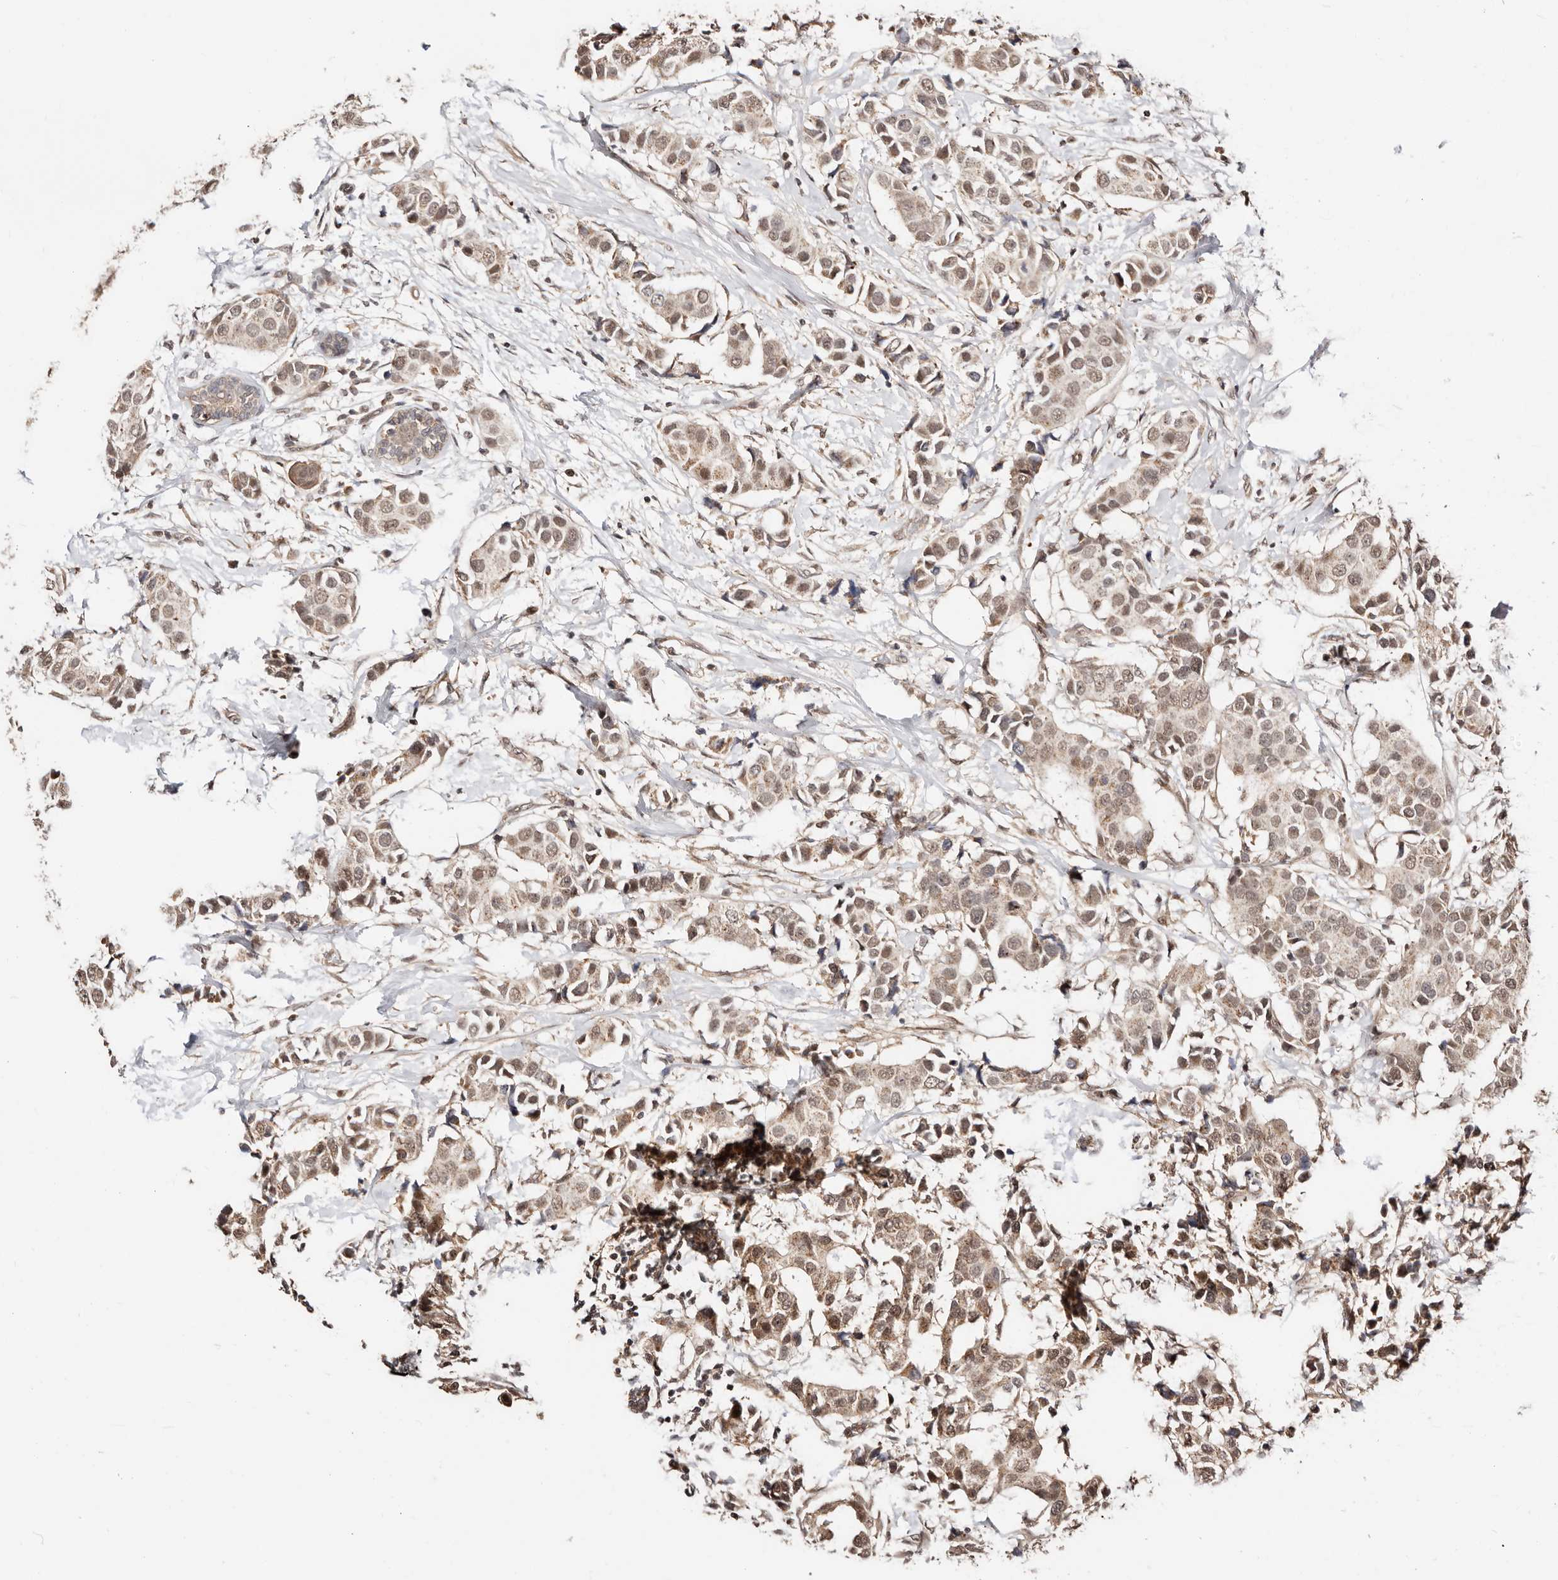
{"staining": {"intensity": "moderate", "quantity": ">75%", "location": "cytoplasmic/membranous,nuclear"}, "tissue": "breast cancer", "cell_type": "Tumor cells", "image_type": "cancer", "snomed": [{"axis": "morphology", "description": "Normal tissue, NOS"}, {"axis": "morphology", "description": "Duct carcinoma"}, {"axis": "topography", "description": "Breast"}], "caption": "Human breast cancer stained with a brown dye demonstrates moderate cytoplasmic/membranous and nuclear positive staining in about >75% of tumor cells.", "gene": "CTNNBL1", "patient": {"sex": "female", "age": 39}}